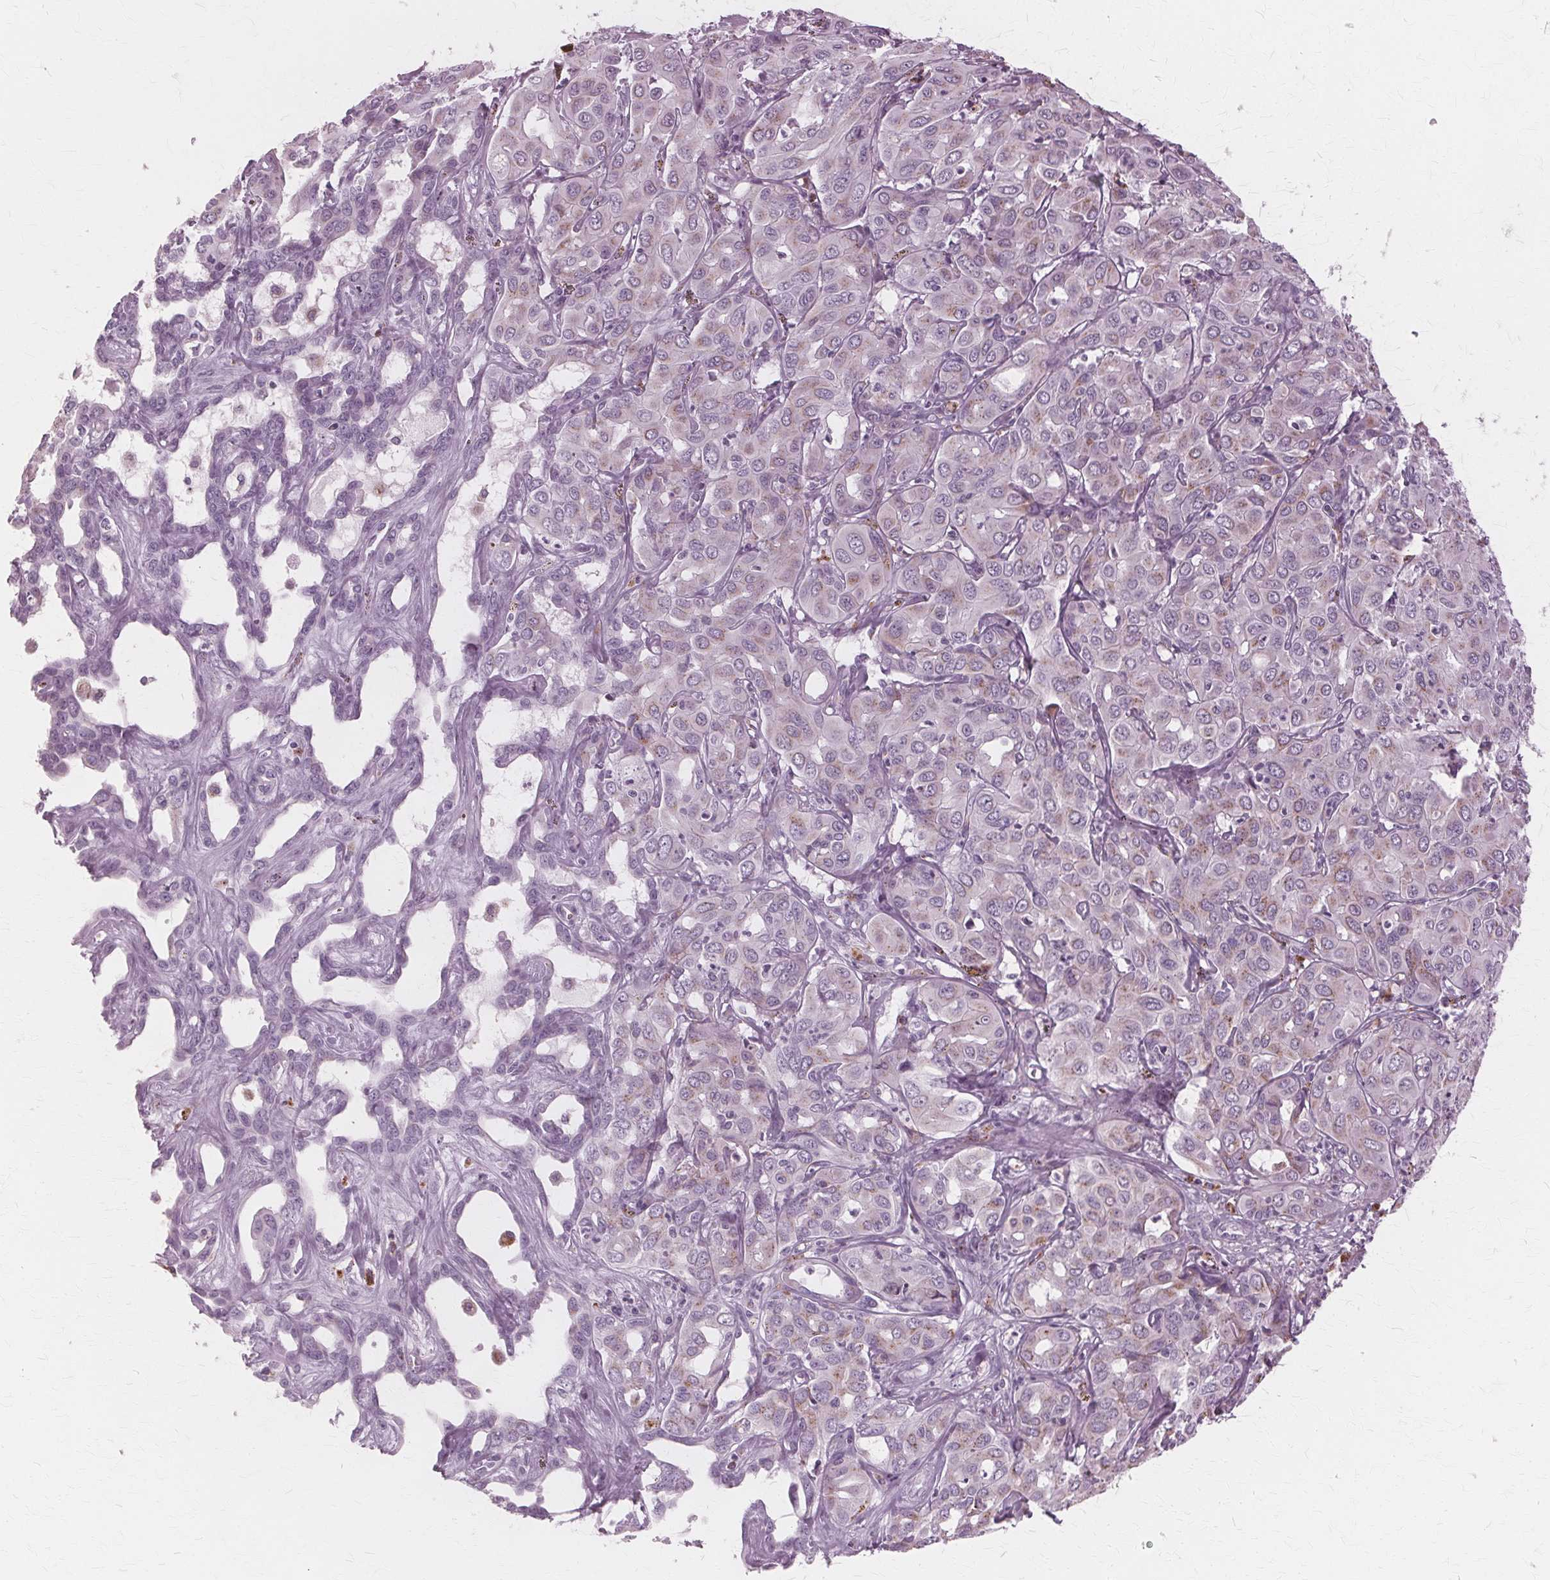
{"staining": {"intensity": "weak", "quantity": "<25%", "location": "cytoplasmic/membranous"}, "tissue": "liver cancer", "cell_type": "Tumor cells", "image_type": "cancer", "snomed": [{"axis": "morphology", "description": "Cholangiocarcinoma"}, {"axis": "topography", "description": "Liver"}], "caption": "IHC micrograph of liver cancer (cholangiocarcinoma) stained for a protein (brown), which displays no staining in tumor cells.", "gene": "DNASE2", "patient": {"sex": "female", "age": 60}}